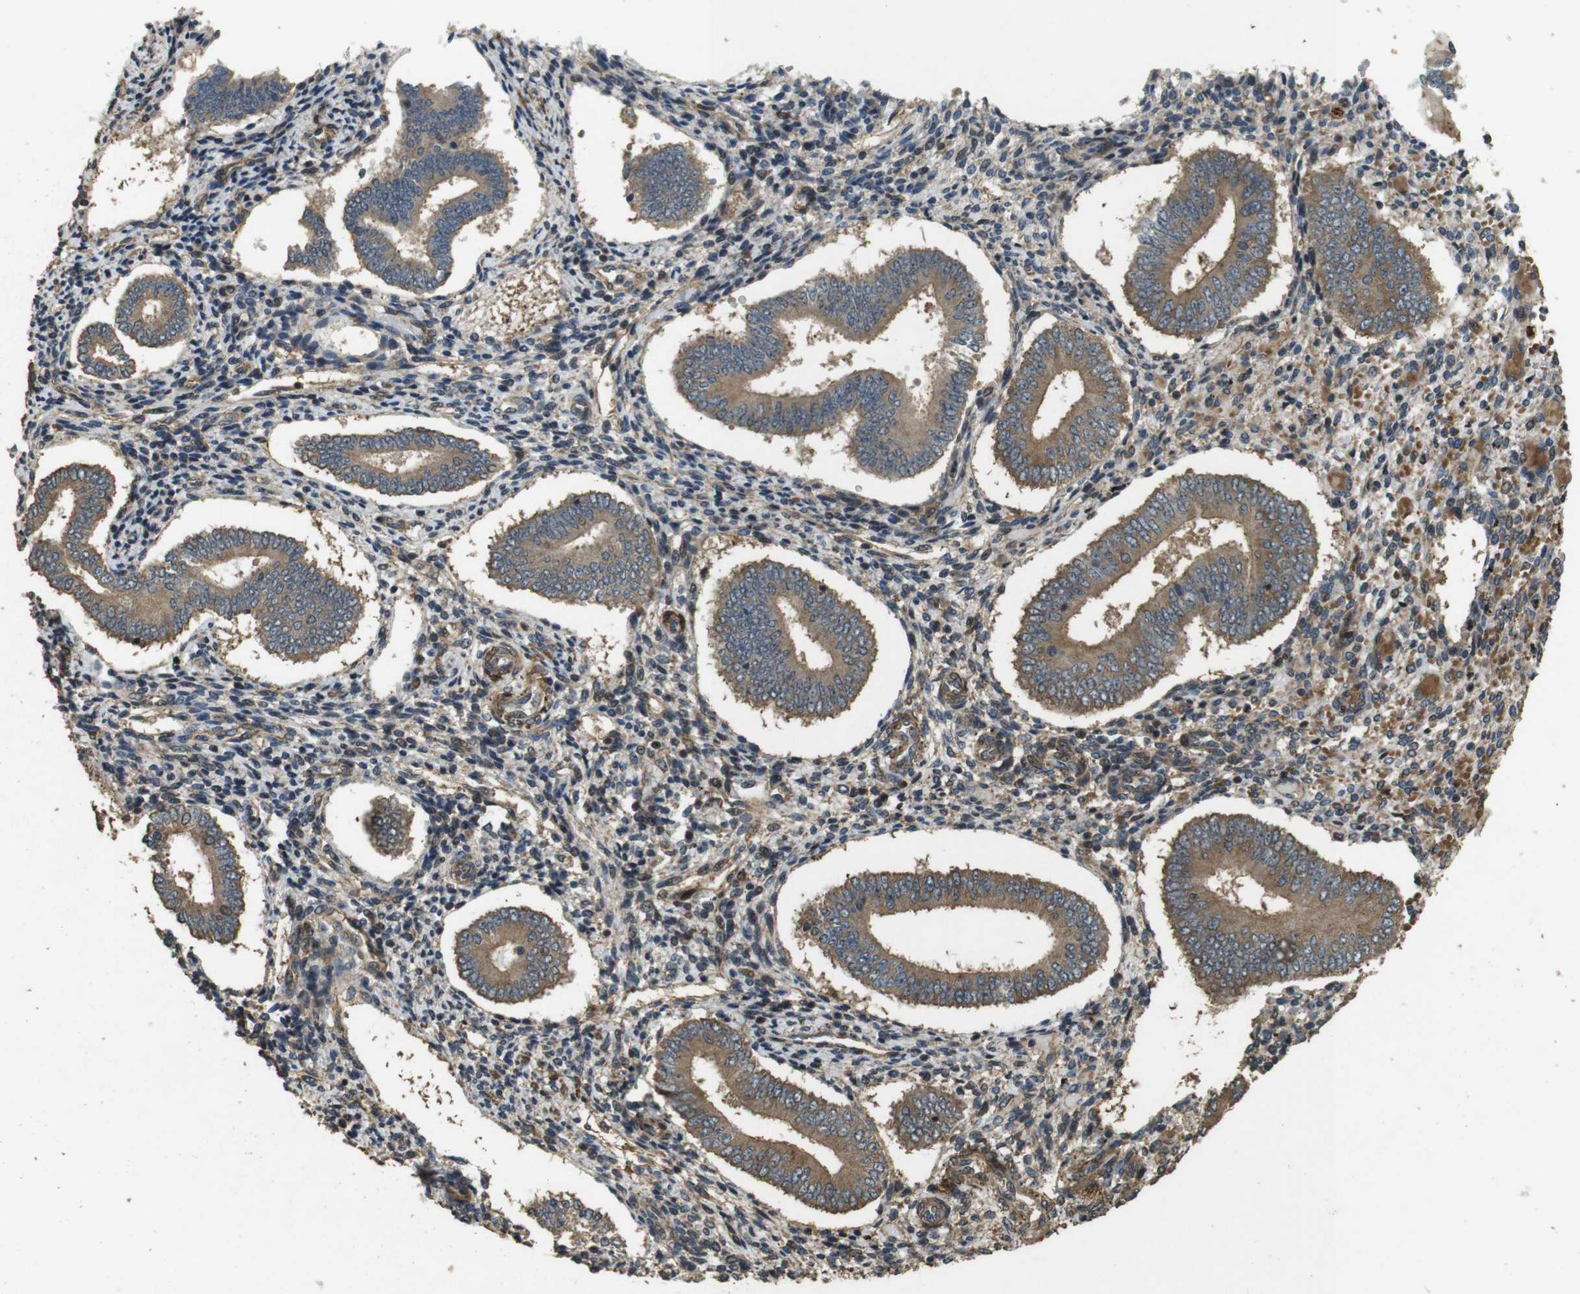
{"staining": {"intensity": "moderate", "quantity": ">75%", "location": "cytoplasmic/membranous"}, "tissue": "endometrium", "cell_type": "Cells in endometrial stroma", "image_type": "normal", "snomed": [{"axis": "morphology", "description": "Normal tissue, NOS"}, {"axis": "topography", "description": "Endometrium"}], "caption": "This image reveals benign endometrium stained with IHC to label a protein in brown. The cytoplasmic/membranous of cells in endometrial stroma show moderate positivity for the protein. Nuclei are counter-stained blue.", "gene": "BNIP3", "patient": {"sex": "female", "age": 42}}